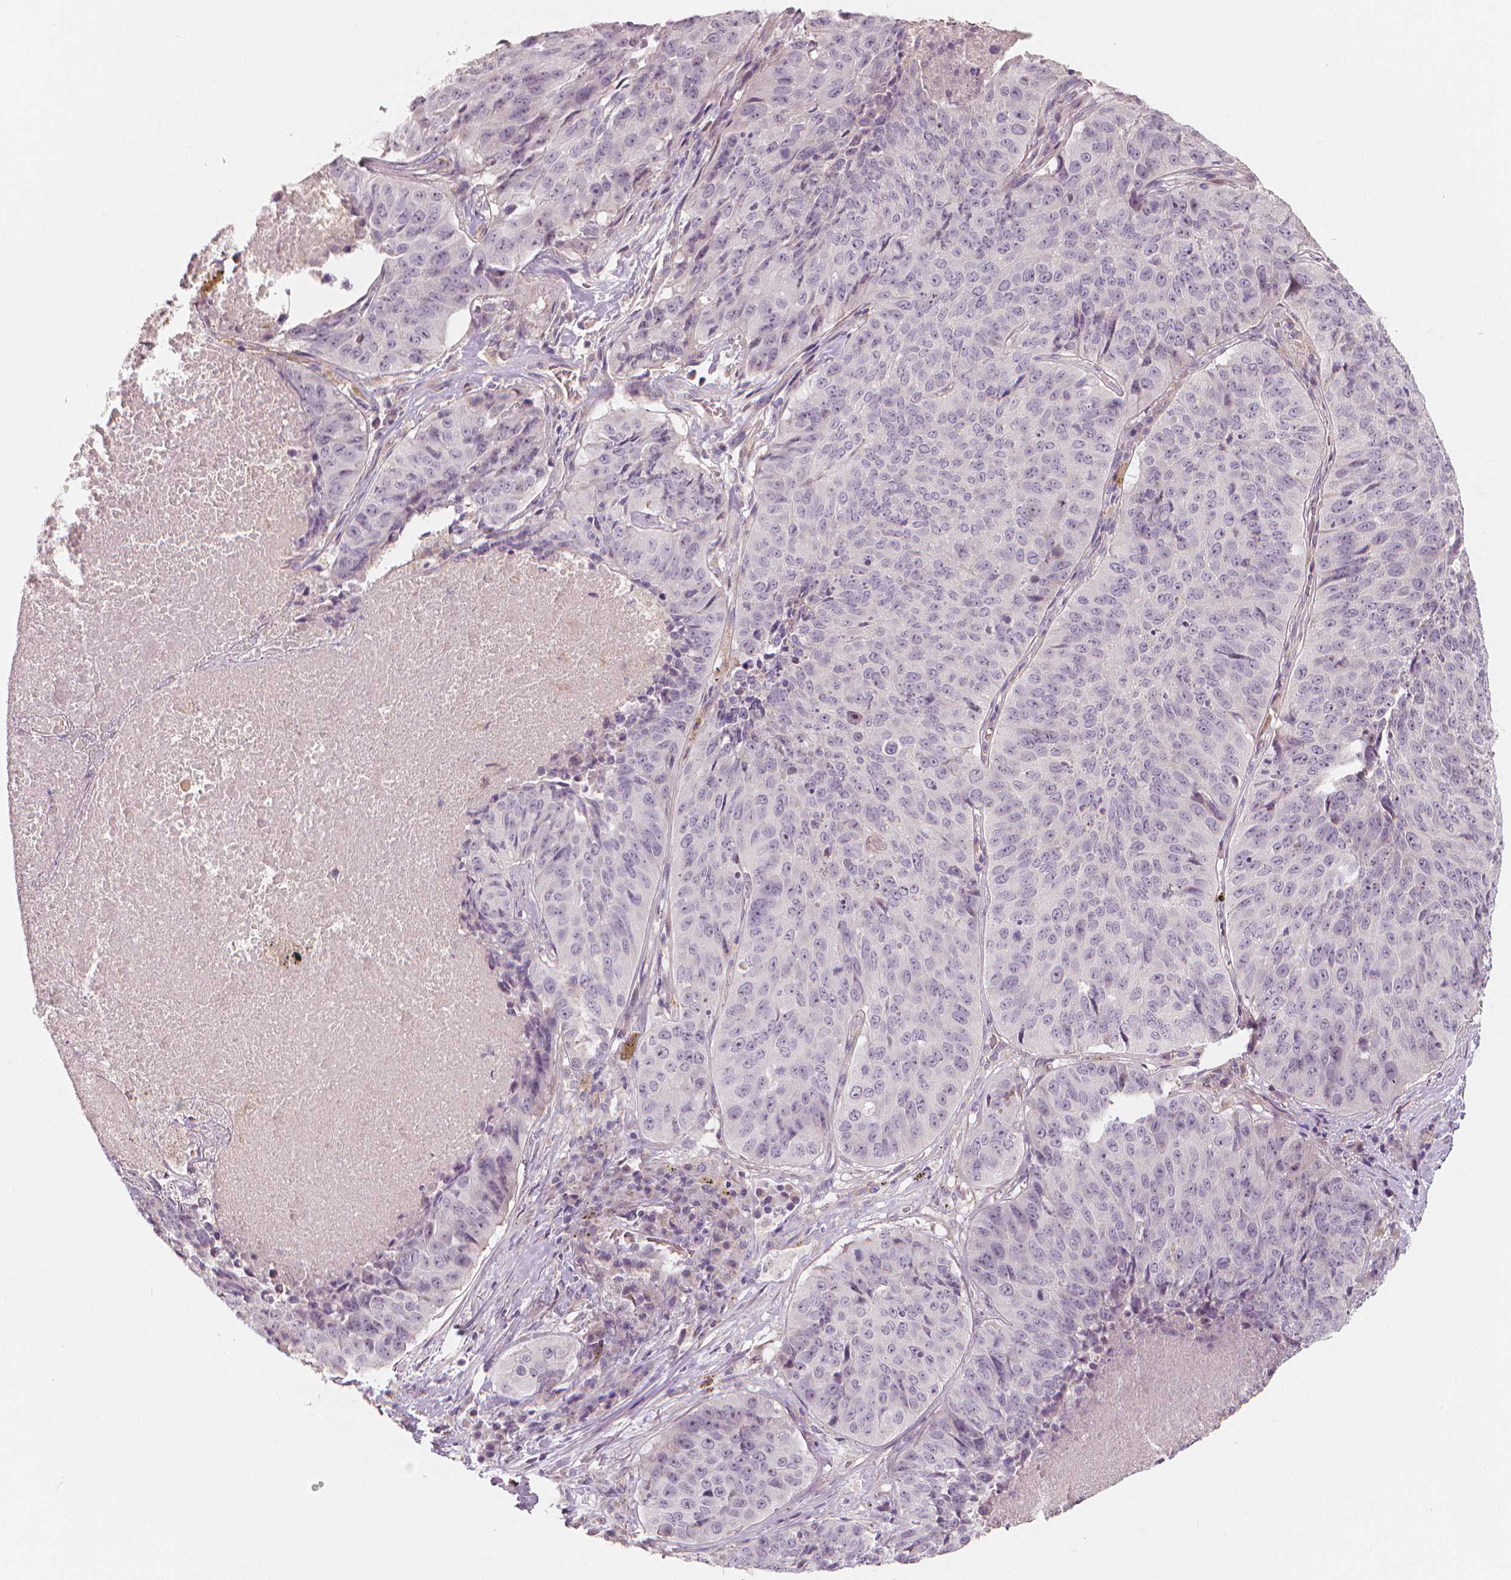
{"staining": {"intensity": "negative", "quantity": "none", "location": "none"}, "tissue": "lung cancer", "cell_type": "Tumor cells", "image_type": "cancer", "snomed": [{"axis": "morphology", "description": "Normal tissue, NOS"}, {"axis": "morphology", "description": "Squamous cell carcinoma, NOS"}, {"axis": "topography", "description": "Bronchus"}, {"axis": "topography", "description": "Lung"}], "caption": "Lung cancer (squamous cell carcinoma) was stained to show a protein in brown. There is no significant expression in tumor cells.", "gene": "RNASE7", "patient": {"sex": "male", "age": 64}}